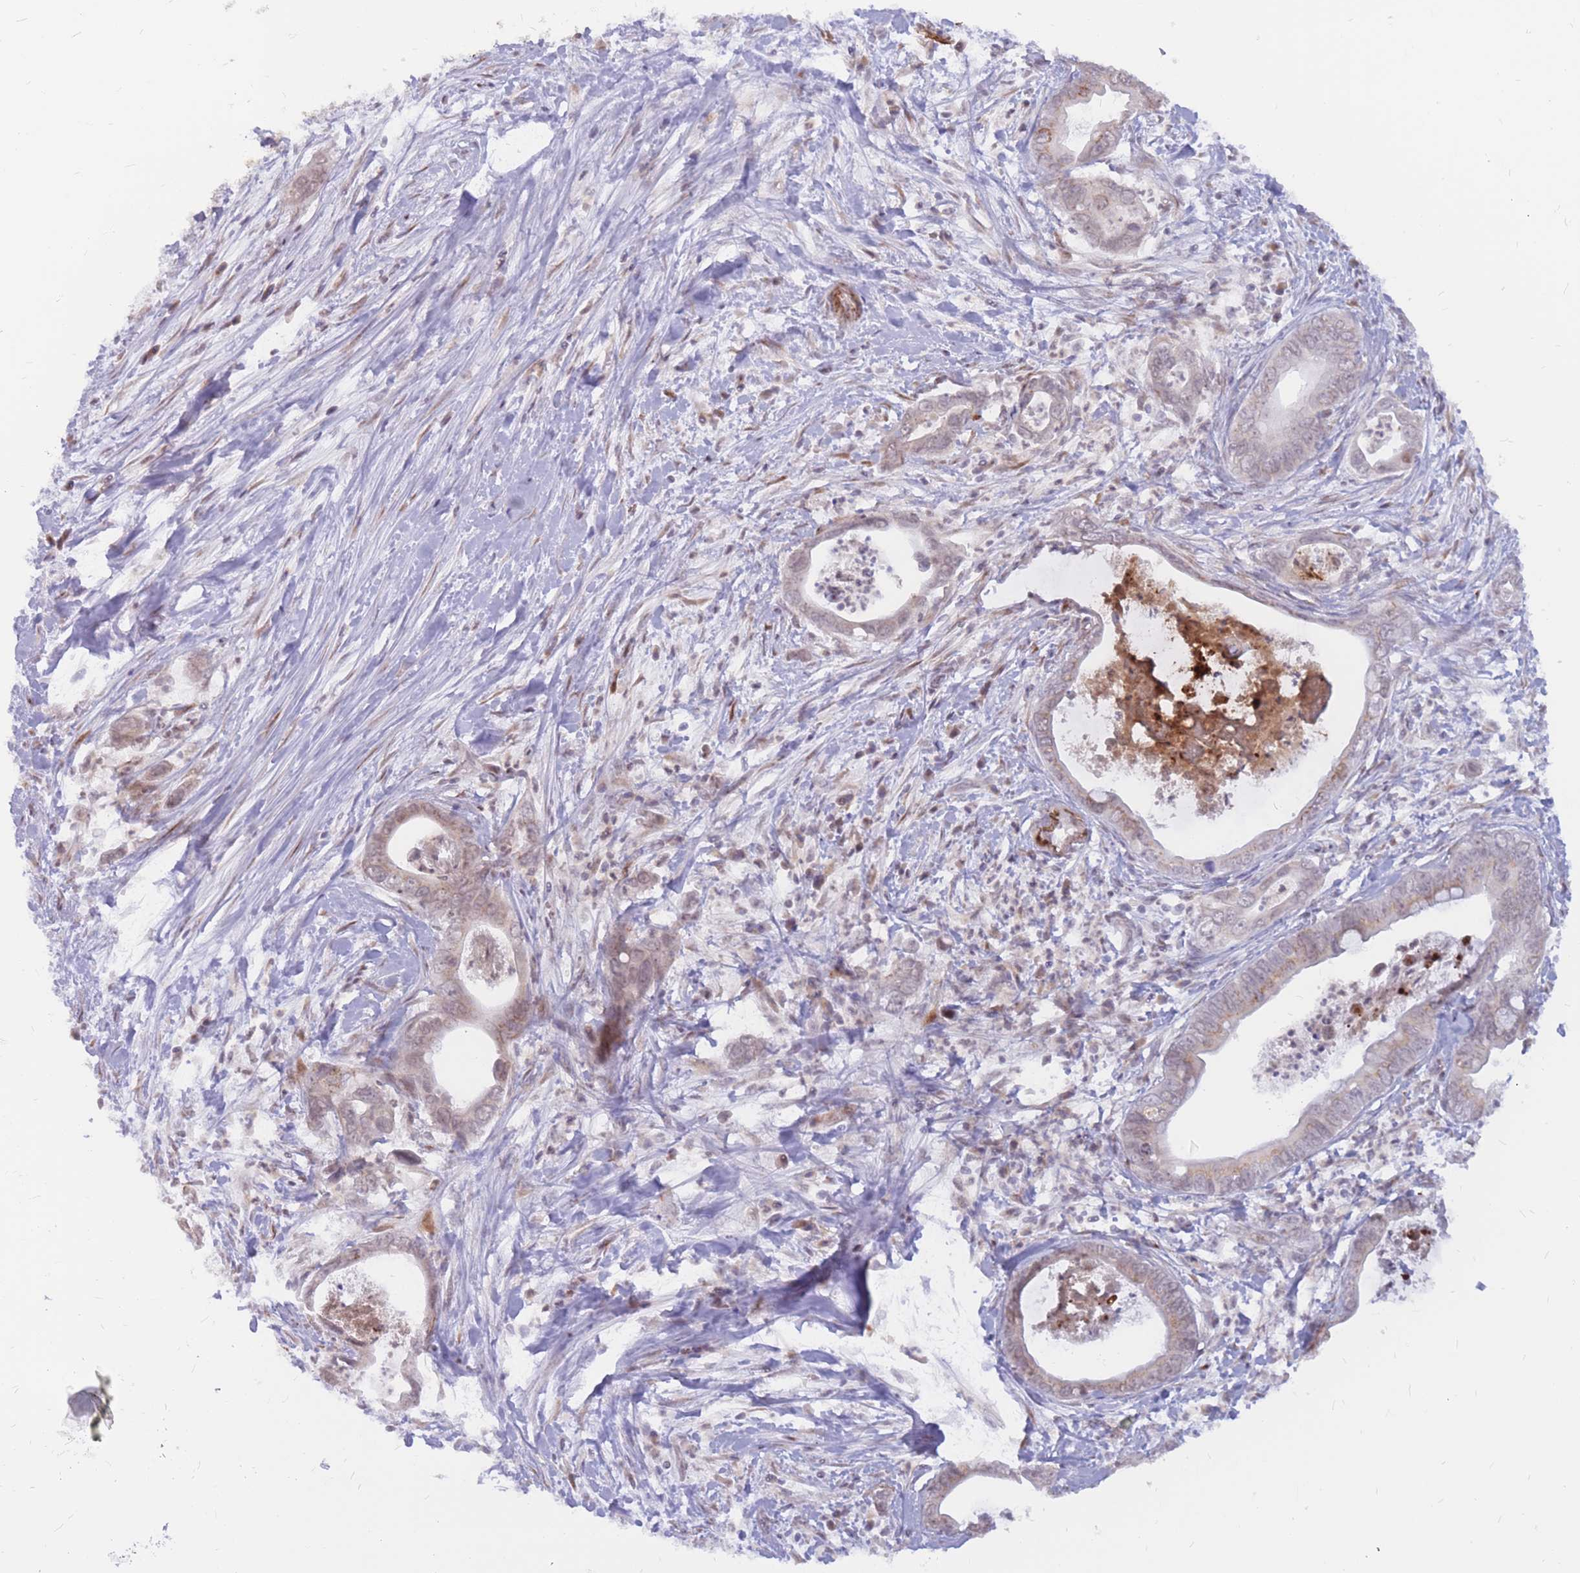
{"staining": {"intensity": "weak", "quantity": "<25%", "location": "cytoplasmic/membranous"}, "tissue": "pancreatic cancer", "cell_type": "Tumor cells", "image_type": "cancer", "snomed": [{"axis": "morphology", "description": "Adenocarcinoma, NOS"}, {"axis": "topography", "description": "Pancreas"}], "caption": "This is an IHC photomicrograph of pancreatic adenocarcinoma. There is no positivity in tumor cells.", "gene": "ADD2", "patient": {"sex": "male", "age": 75}}